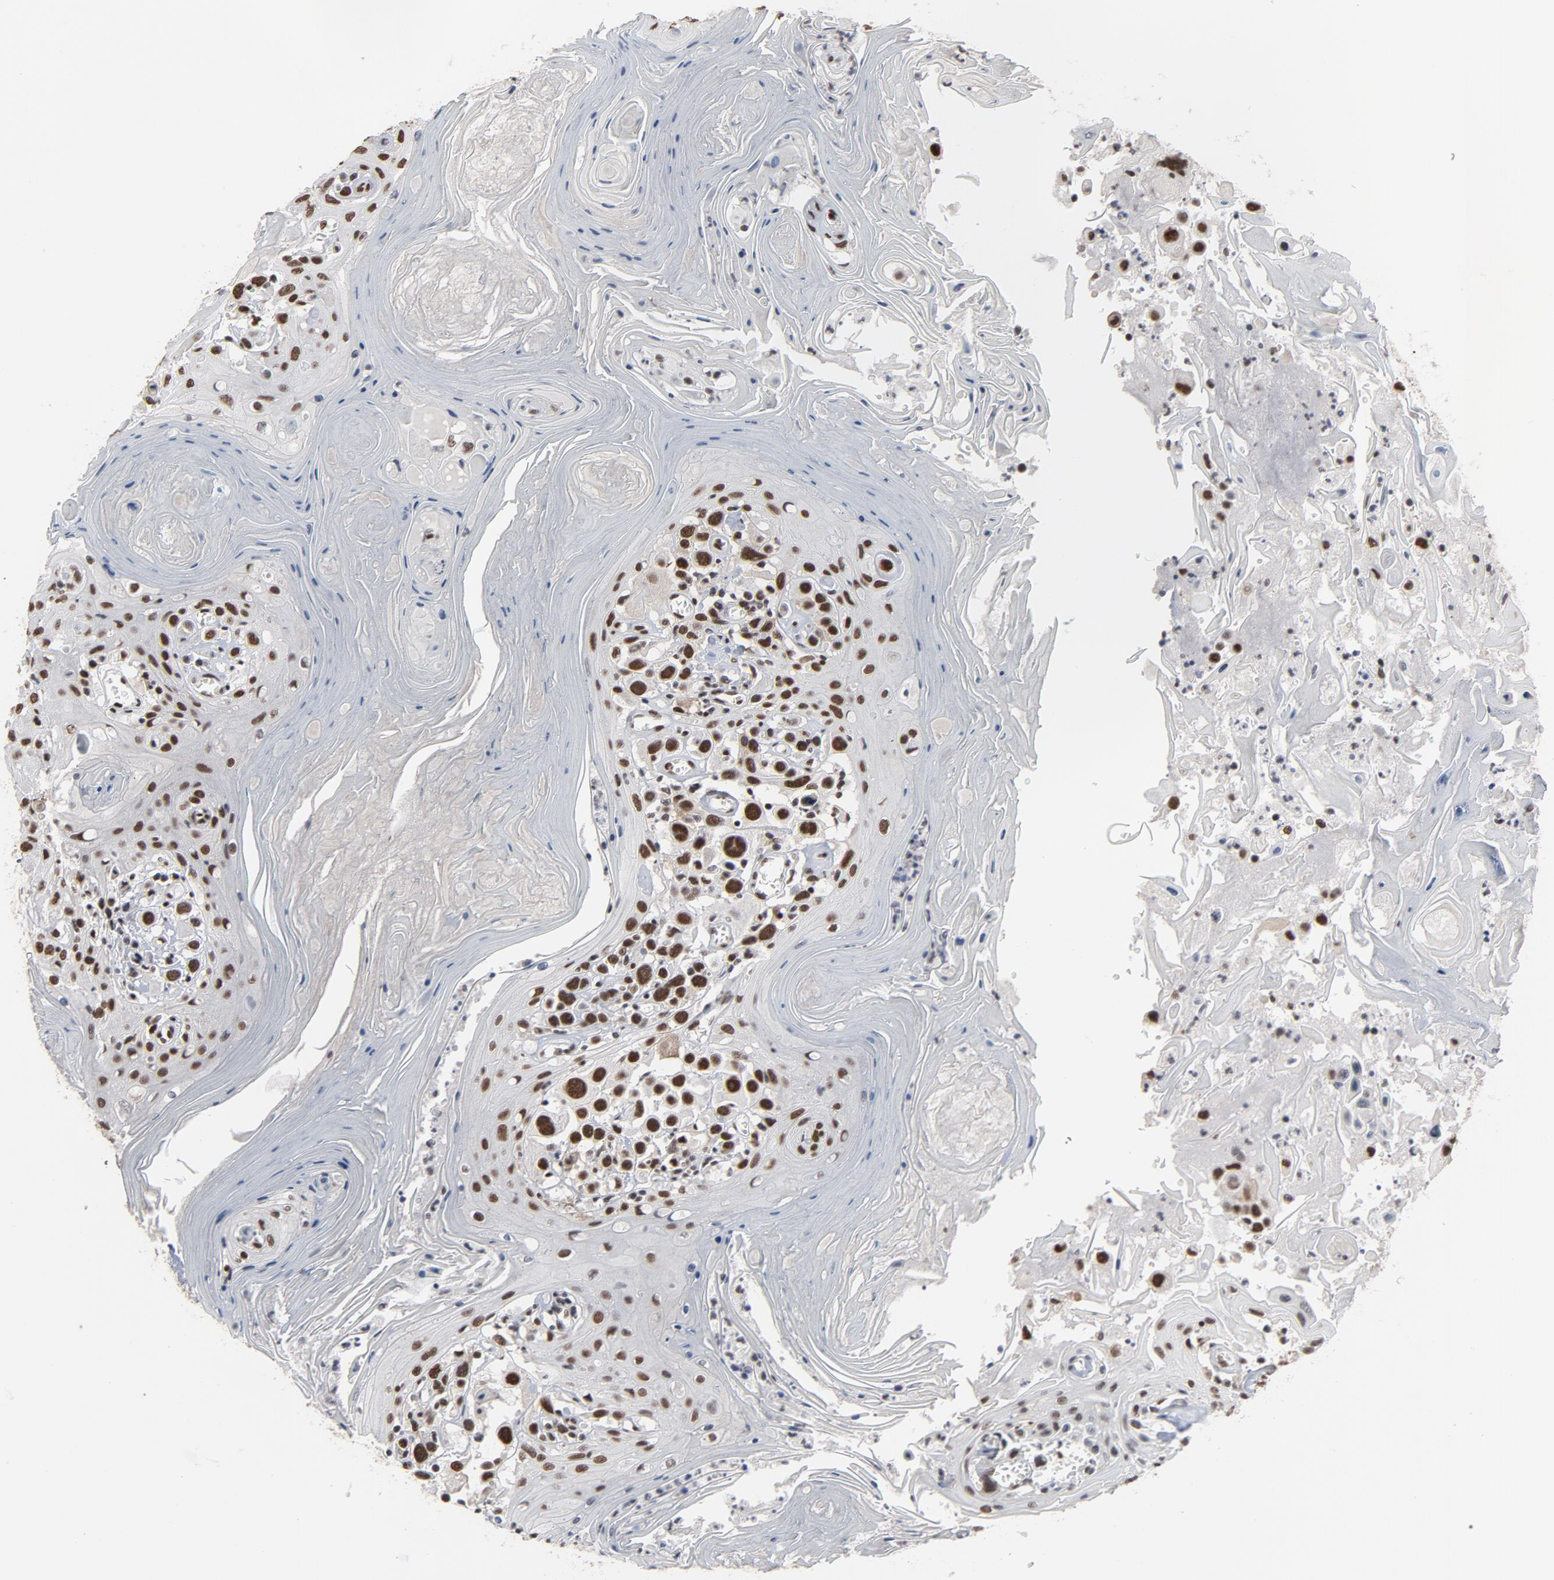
{"staining": {"intensity": "strong", "quantity": ">75%", "location": "nuclear"}, "tissue": "head and neck cancer", "cell_type": "Tumor cells", "image_type": "cancer", "snomed": [{"axis": "morphology", "description": "Squamous cell carcinoma, NOS"}, {"axis": "topography", "description": "Oral tissue"}, {"axis": "topography", "description": "Head-Neck"}], "caption": "Immunohistochemical staining of human head and neck cancer (squamous cell carcinoma) displays strong nuclear protein expression in about >75% of tumor cells. Immunohistochemistry (ihc) stains the protein of interest in brown and the nuclei are stained blue.", "gene": "MRE11", "patient": {"sex": "female", "age": 76}}